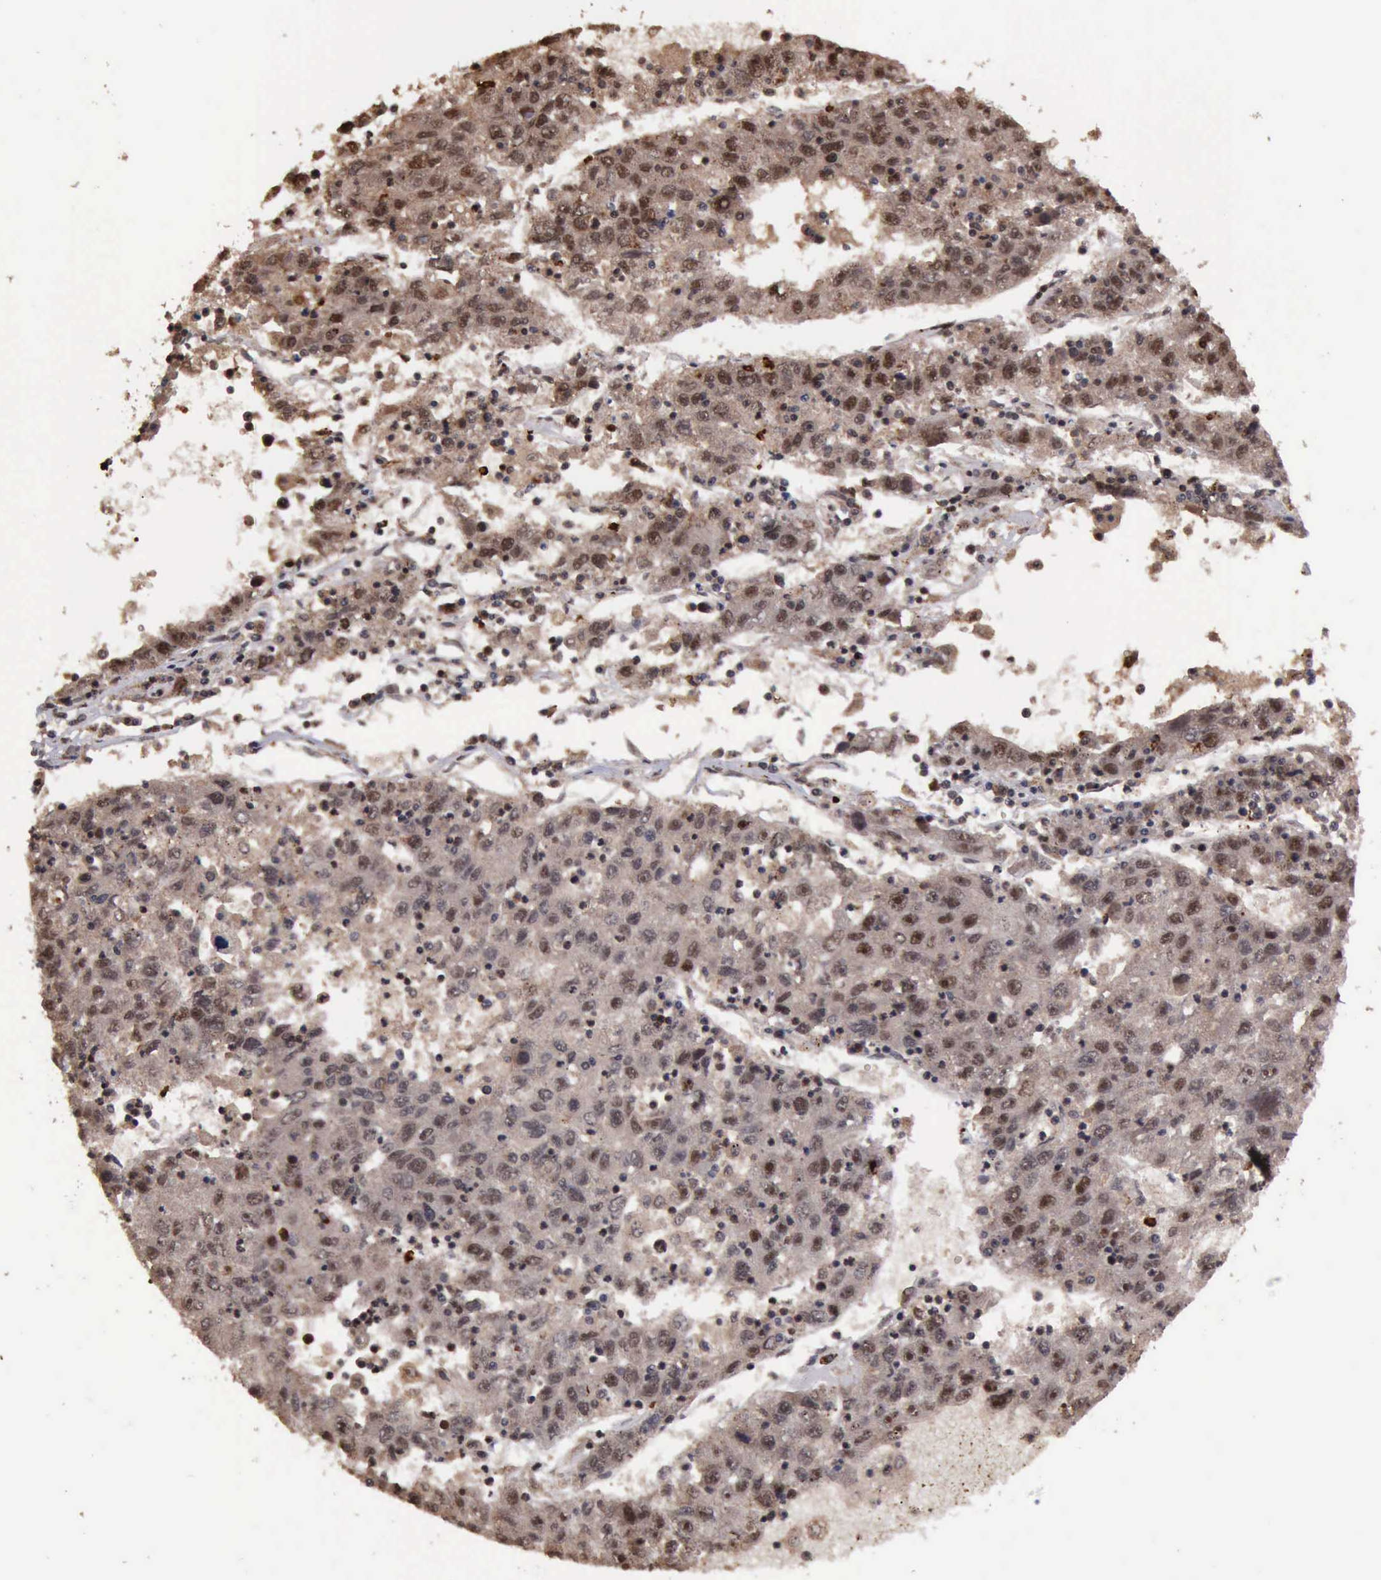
{"staining": {"intensity": "moderate", "quantity": ">75%", "location": "cytoplasmic/membranous,nuclear"}, "tissue": "liver cancer", "cell_type": "Tumor cells", "image_type": "cancer", "snomed": [{"axis": "morphology", "description": "Carcinoma, Hepatocellular, NOS"}, {"axis": "topography", "description": "Liver"}], "caption": "Hepatocellular carcinoma (liver) stained with DAB immunohistochemistry shows medium levels of moderate cytoplasmic/membranous and nuclear positivity in approximately >75% of tumor cells. The staining was performed using DAB (3,3'-diaminobenzidine) to visualize the protein expression in brown, while the nuclei were stained in blue with hematoxylin (Magnification: 20x).", "gene": "TRMT2A", "patient": {"sex": "male", "age": 49}}